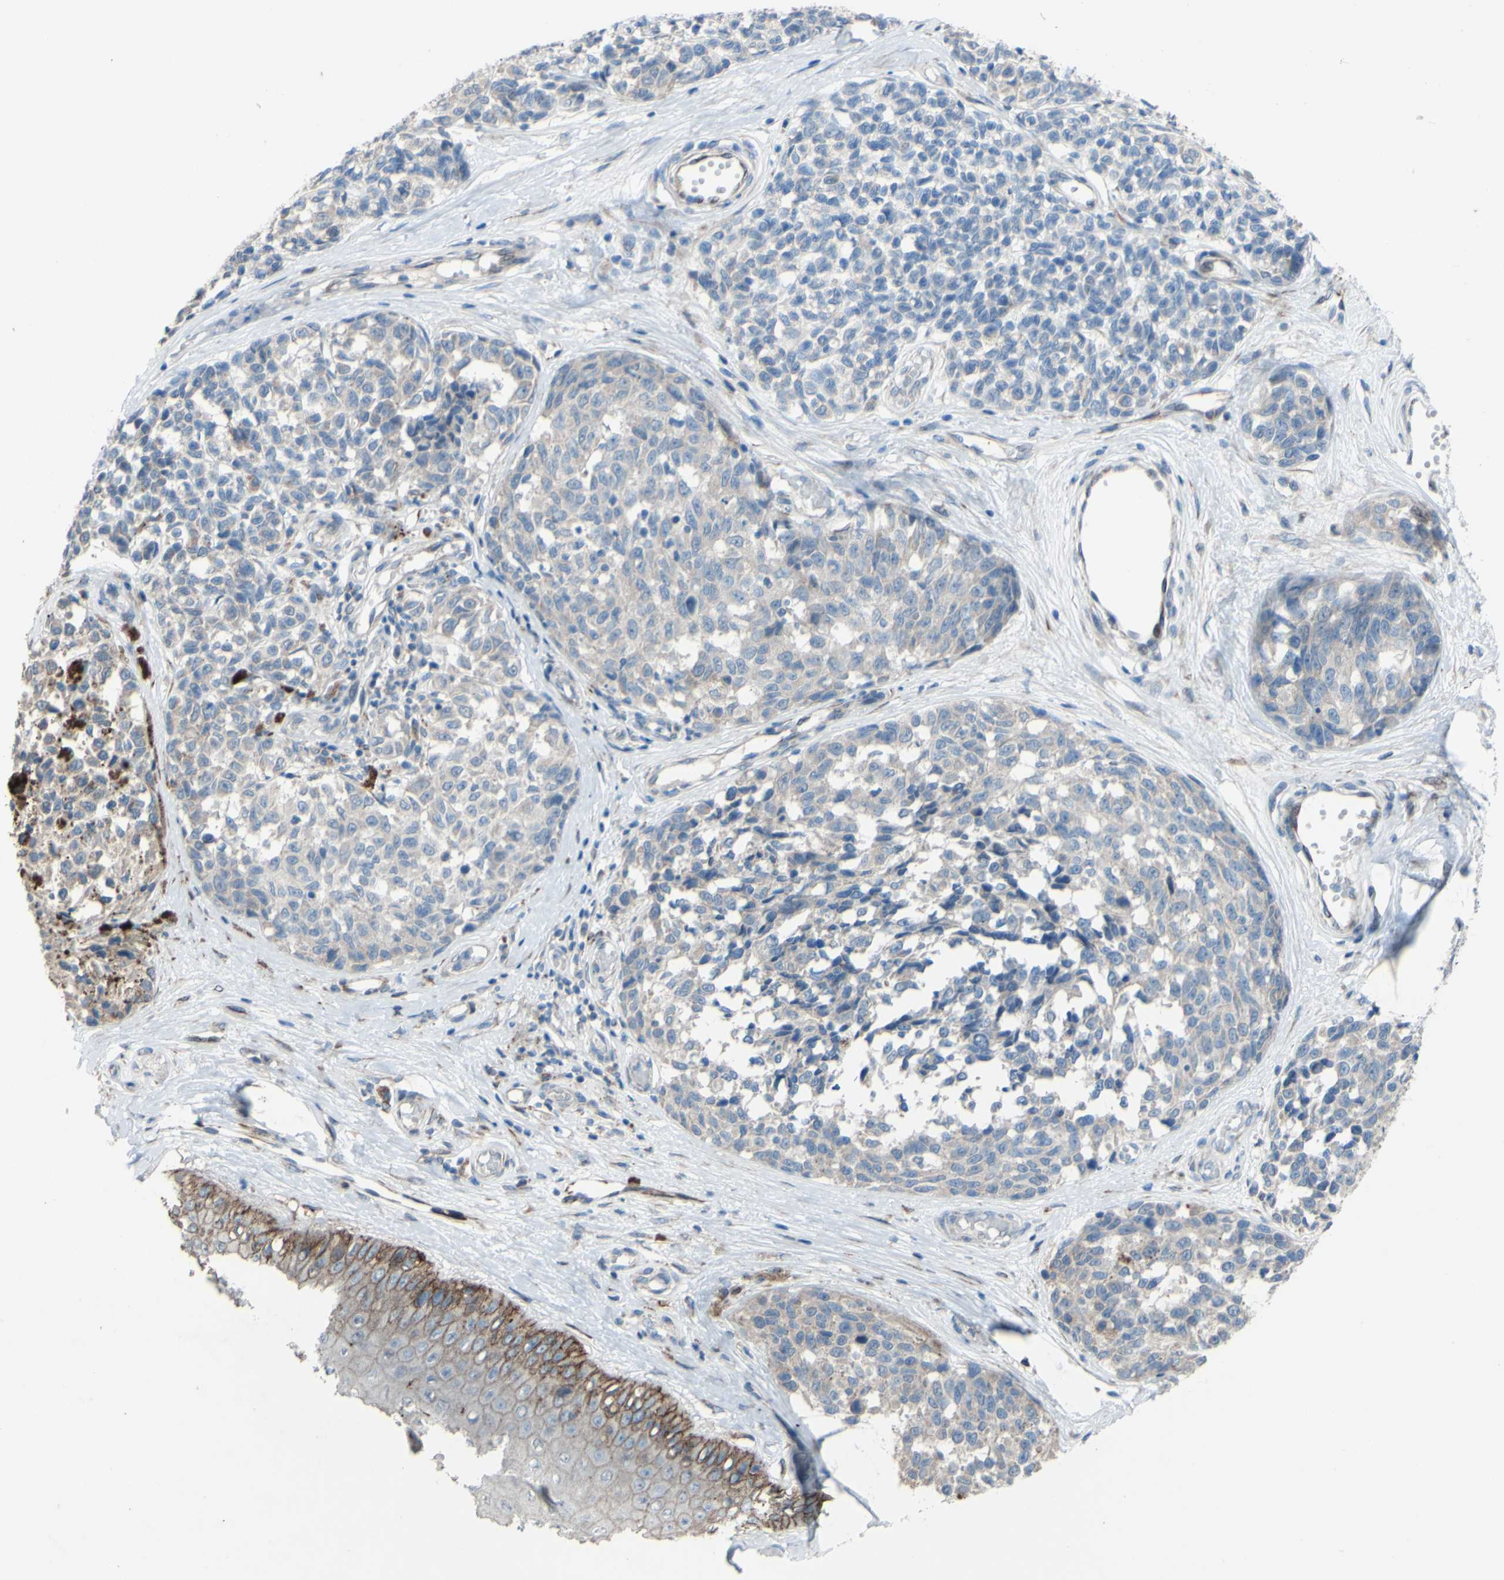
{"staining": {"intensity": "negative", "quantity": "none", "location": "none"}, "tissue": "melanoma", "cell_type": "Tumor cells", "image_type": "cancer", "snomed": [{"axis": "morphology", "description": "Malignant melanoma, NOS"}, {"axis": "topography", "description": "Skin"}], "caption": "Histopathology image shows no significant protein positivity in tumor cells of melanoma.", "gene": "CDCP1", "patient": {"sex": "female", "age": 64}}